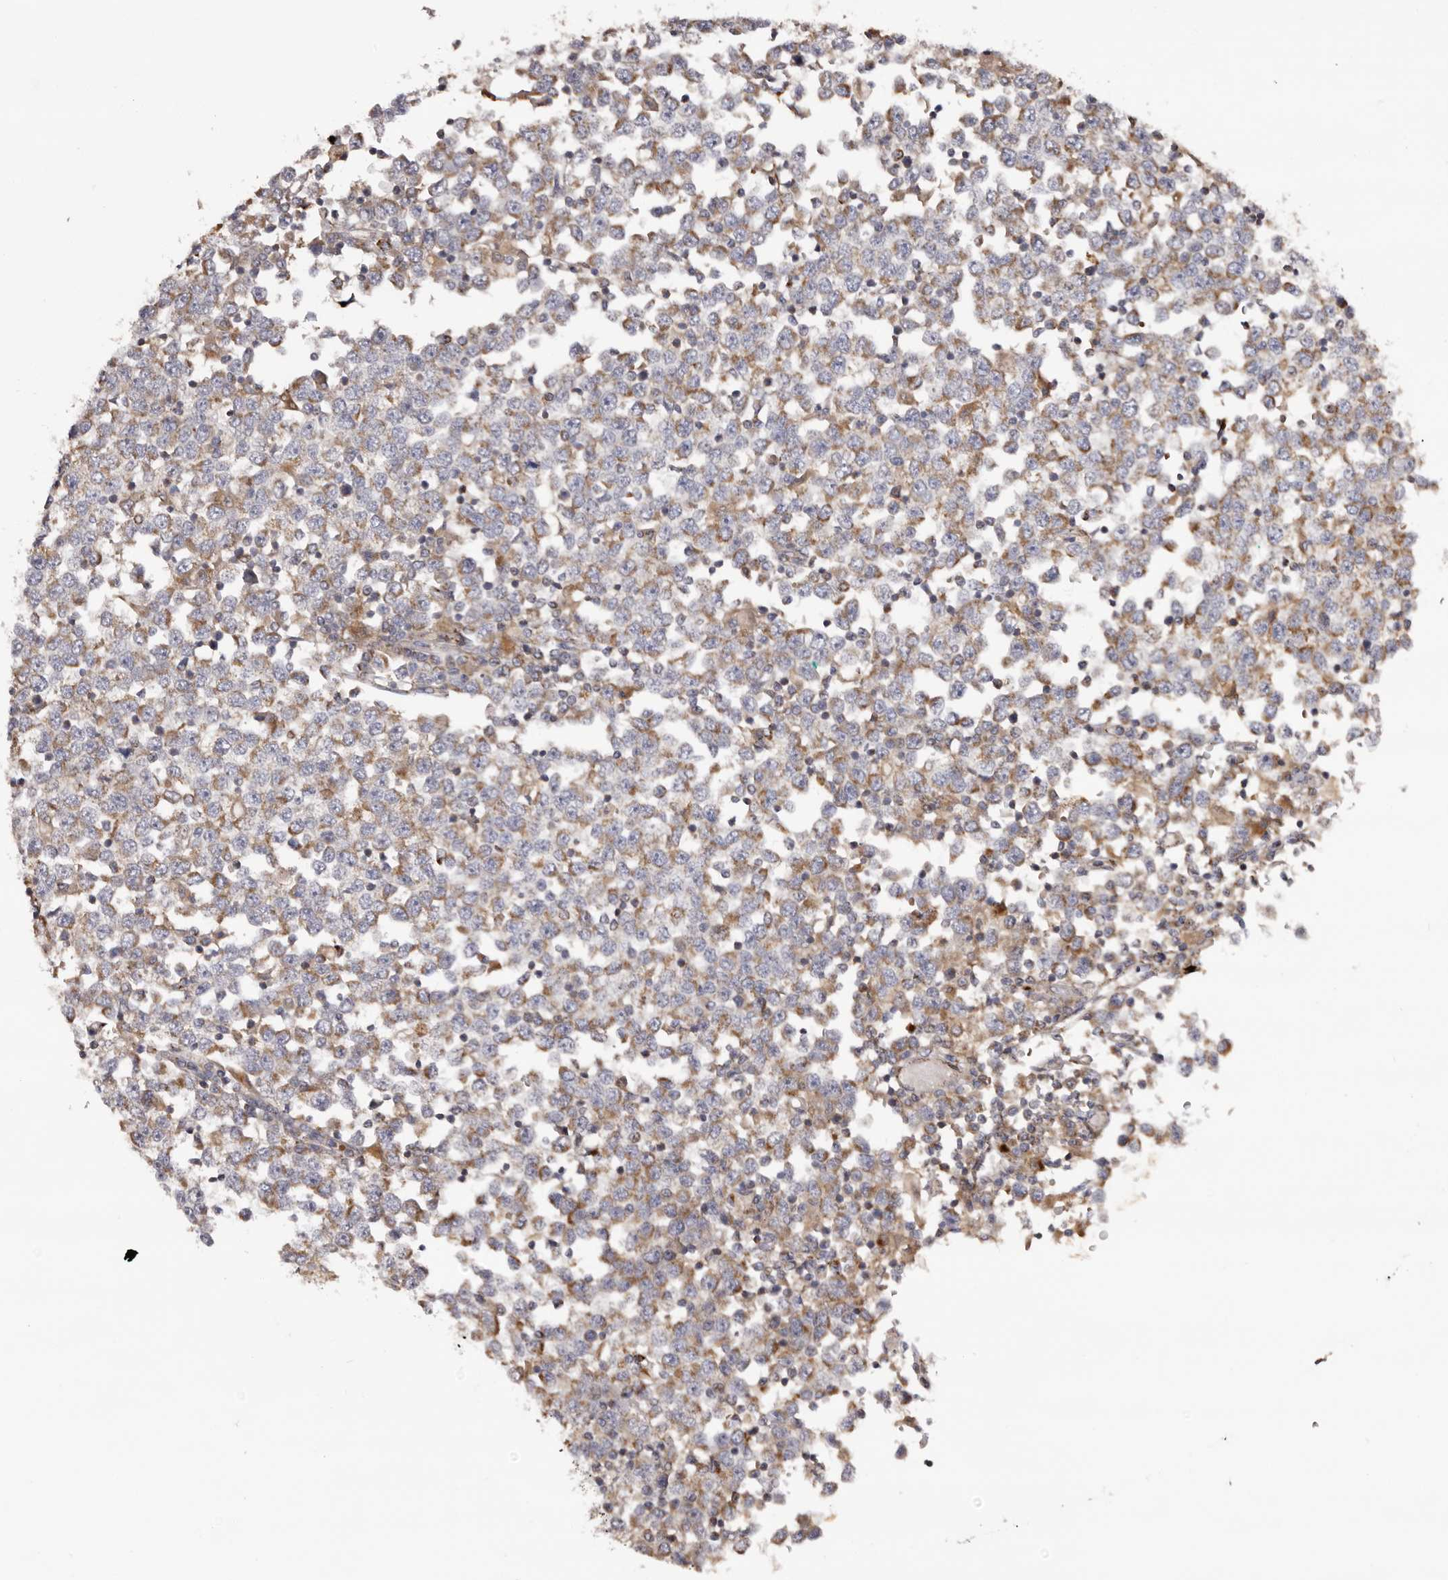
{"staining": {"intensity": "moderate", "quantity": ">75%", "location": "cytoplasmic/membranous"}, "tissue": "testis cancer", "cell_type": "Tumor cells", "image_type": "cancer", "snomed": [{"axis": "morphology", "description": "Seminoma, NOS"}, {"axis": "topography", "description": "Testis"}], "caption": "Immunohistochemistry photomicrograph of testis cancer stained for a protein (brown), which exhibits medium levels of moderate cytoplasmic/membranous positivity in about >75% of tumor cells.", "gene": "MECR", "patient": {"sex": "male", "age": 65}}